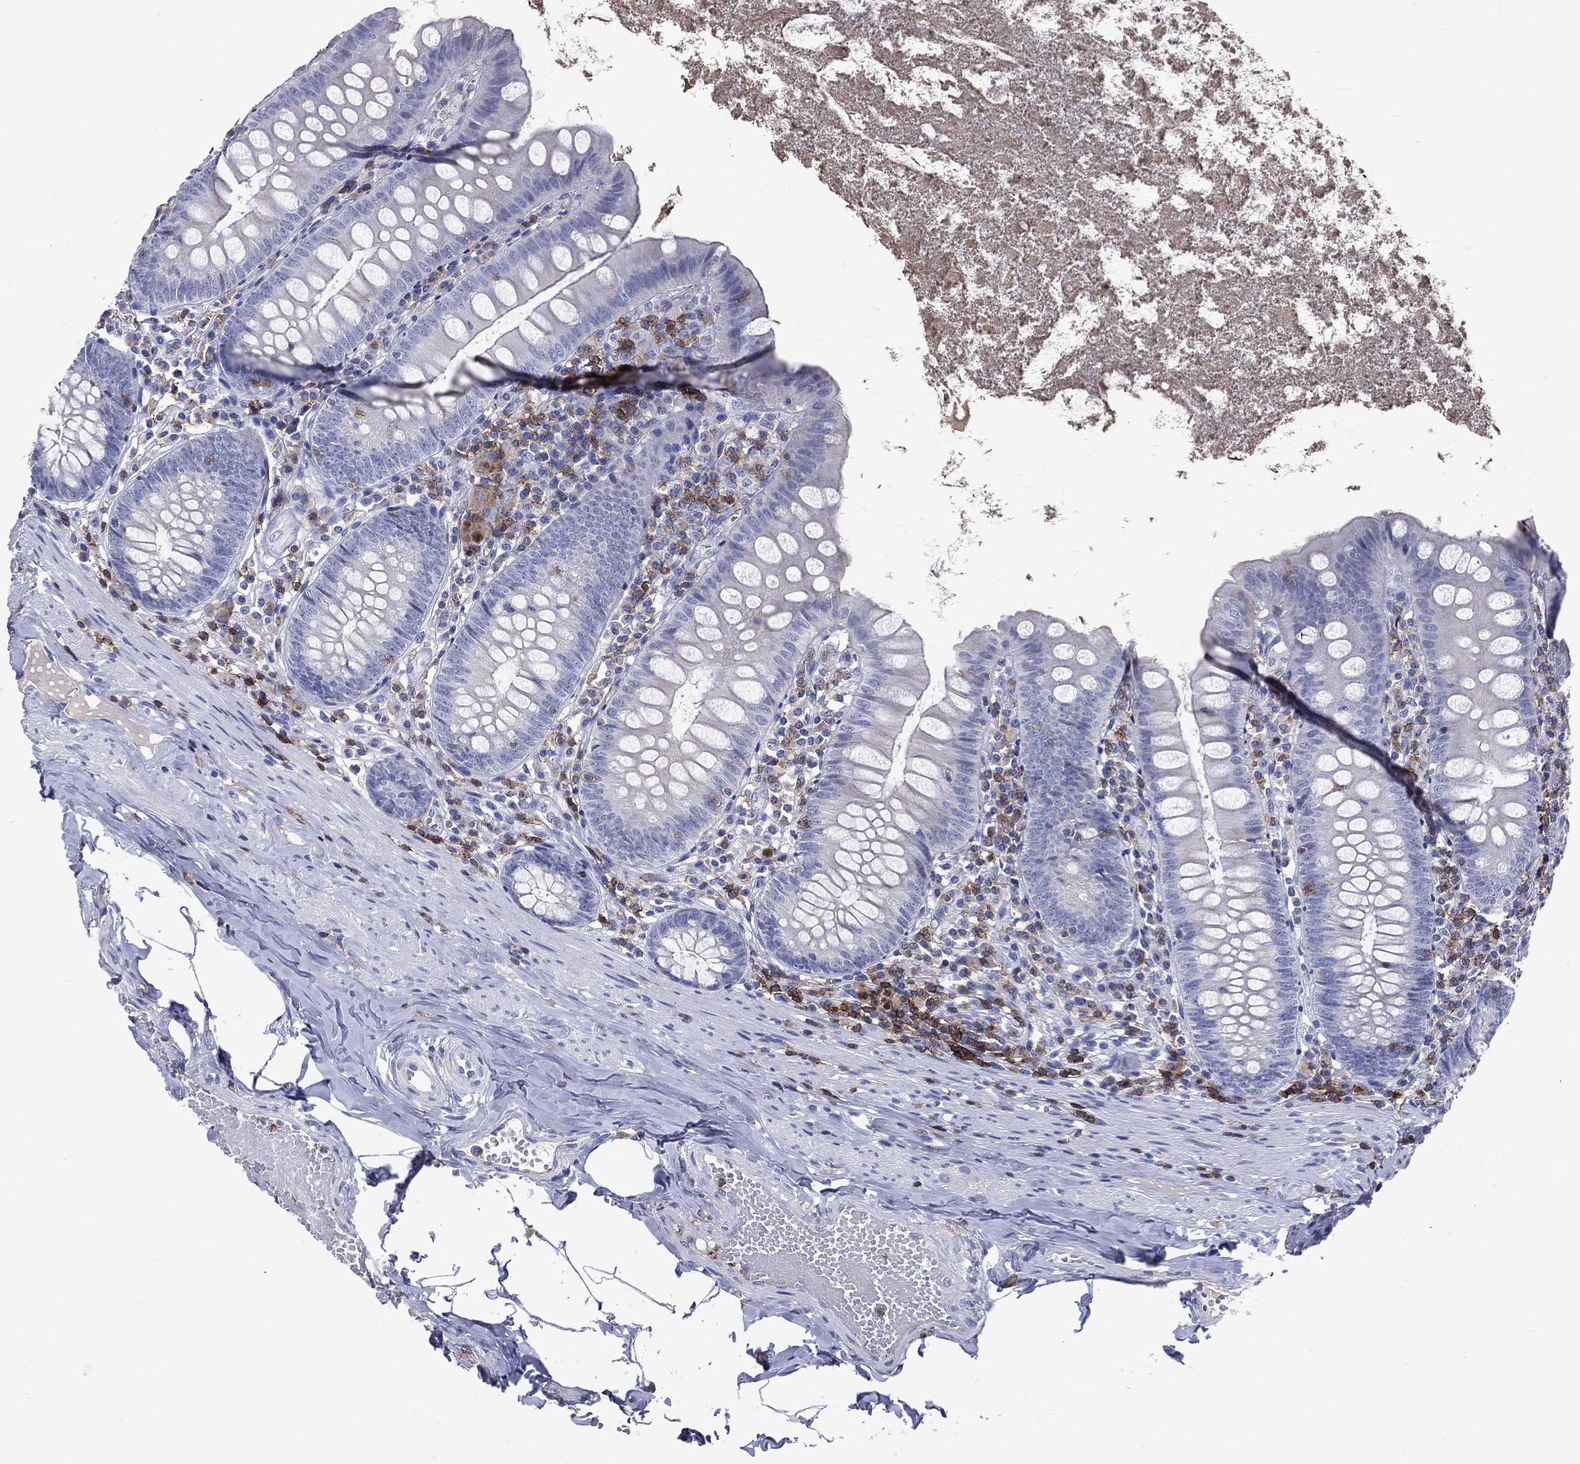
{"staining": {"intensity": "negative", "quantity": "none", "location": "none"}, "tissue": "appendix", "cell_type": "Glandular cells", "image_type": "normal", "snomed": [{"axis": "morphology", "description": "Normal tissue, NOS"}, {"axis": "topography", "description": "Appendix"}], "caption": "DAB immunohistochemical staining of benign appendix shows no significant staining in glandular cells.", "gene": "LAT", "patient": {"sex": "female", "age": 82}}